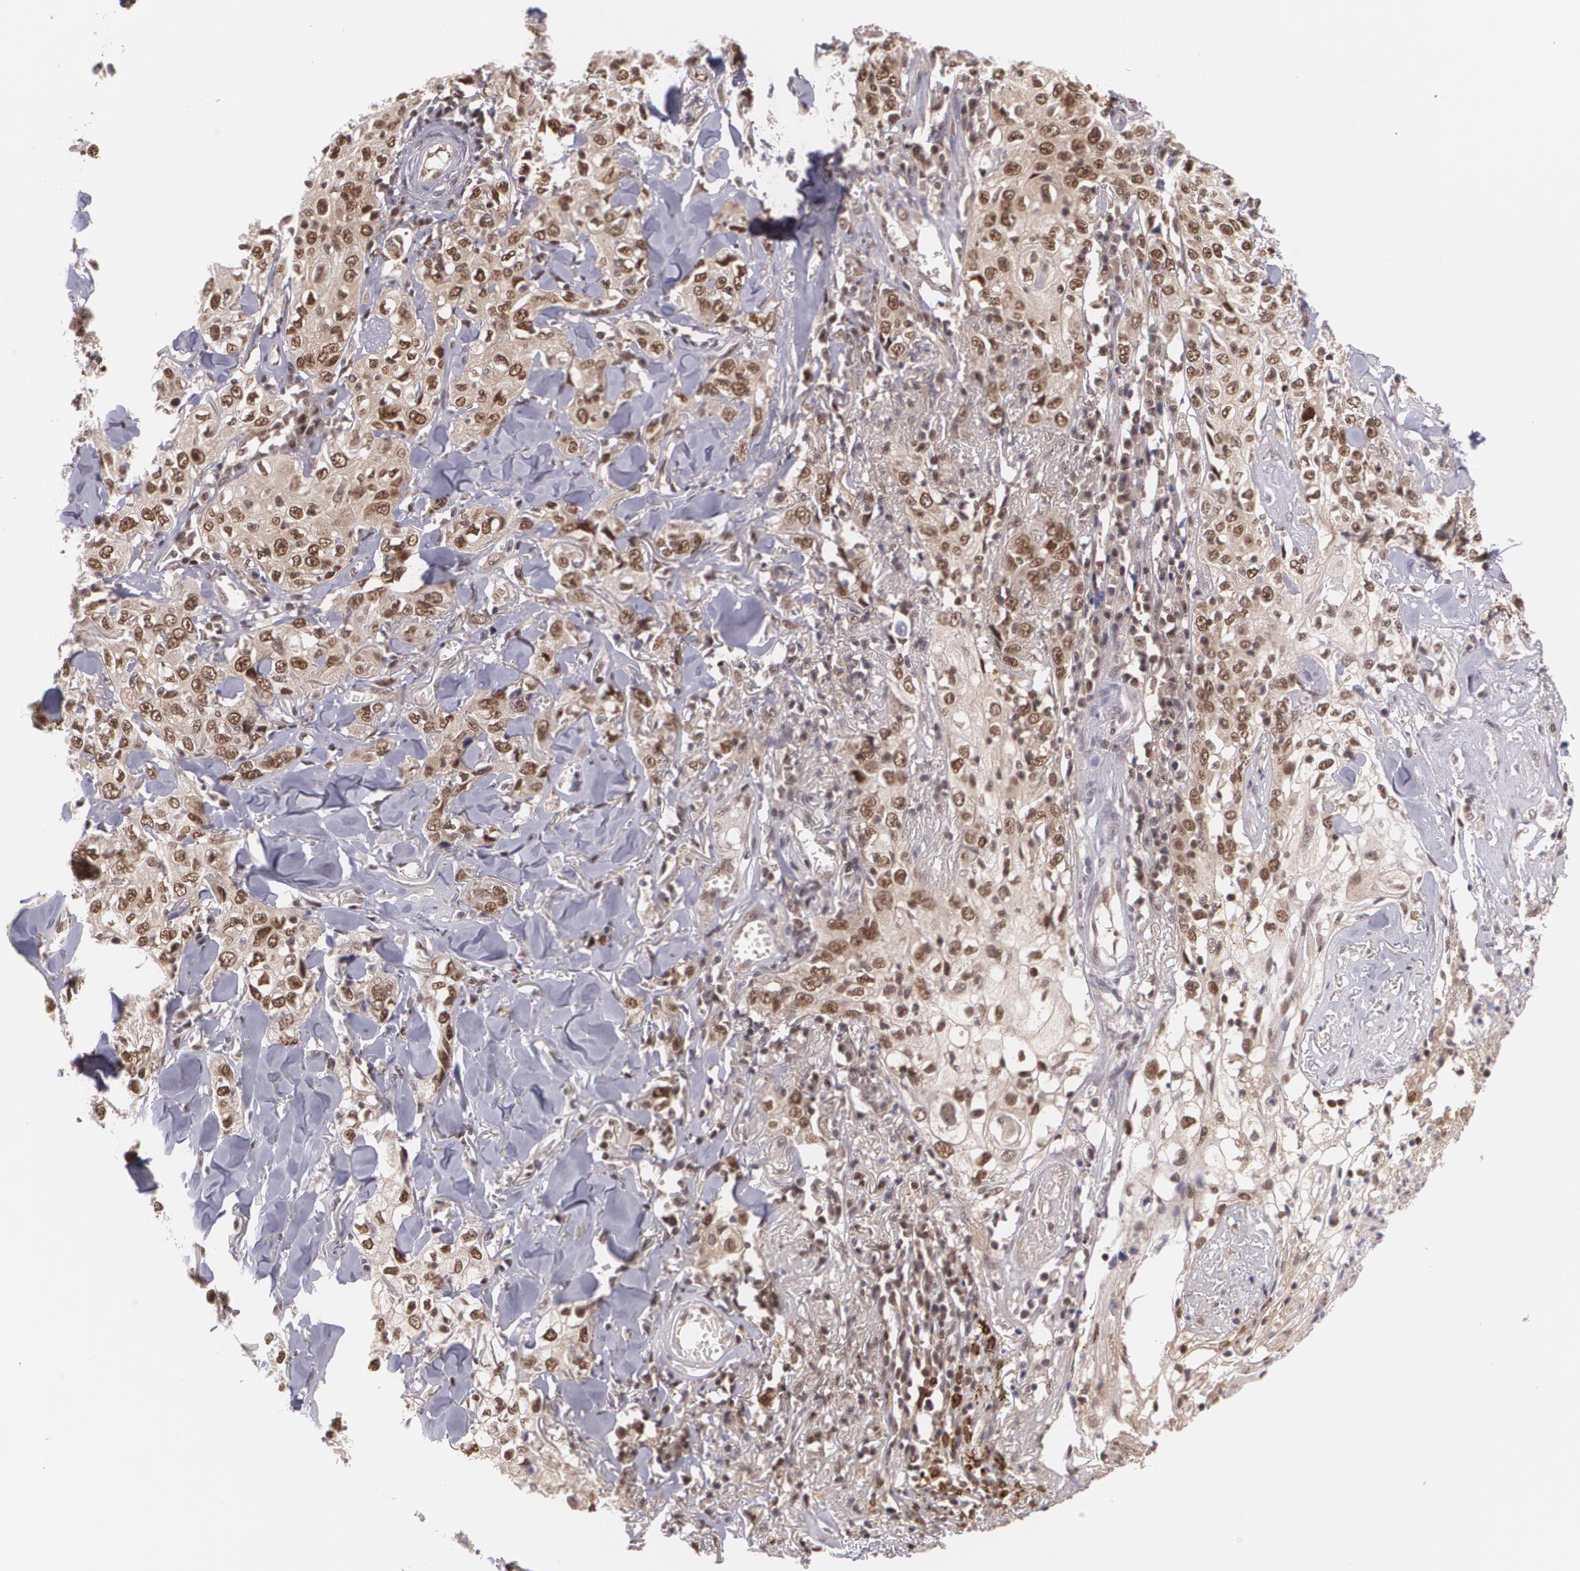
{"staining": {"intensity": "moderate", "quantity": "25%-75%", "location": "cytoplasmic/membranous,nuclear"}, "tissue": "skin cancer", "cell_type": "Tumor cells", "image_type": "cancer", "snomed": [{"axis": "morphology", "description": "Squamous cell carcinoma, NOS"}, {"axis": "topography", "description": "Skin"}], "caption": "Tumor cells show medium levels of moderate cytoplasmic/membranous and nuclear positivity in approximately 25%-75% of cells in skin cancer.", "gene": "CUL2", "patient": {"sex": "male", "age": 65}}